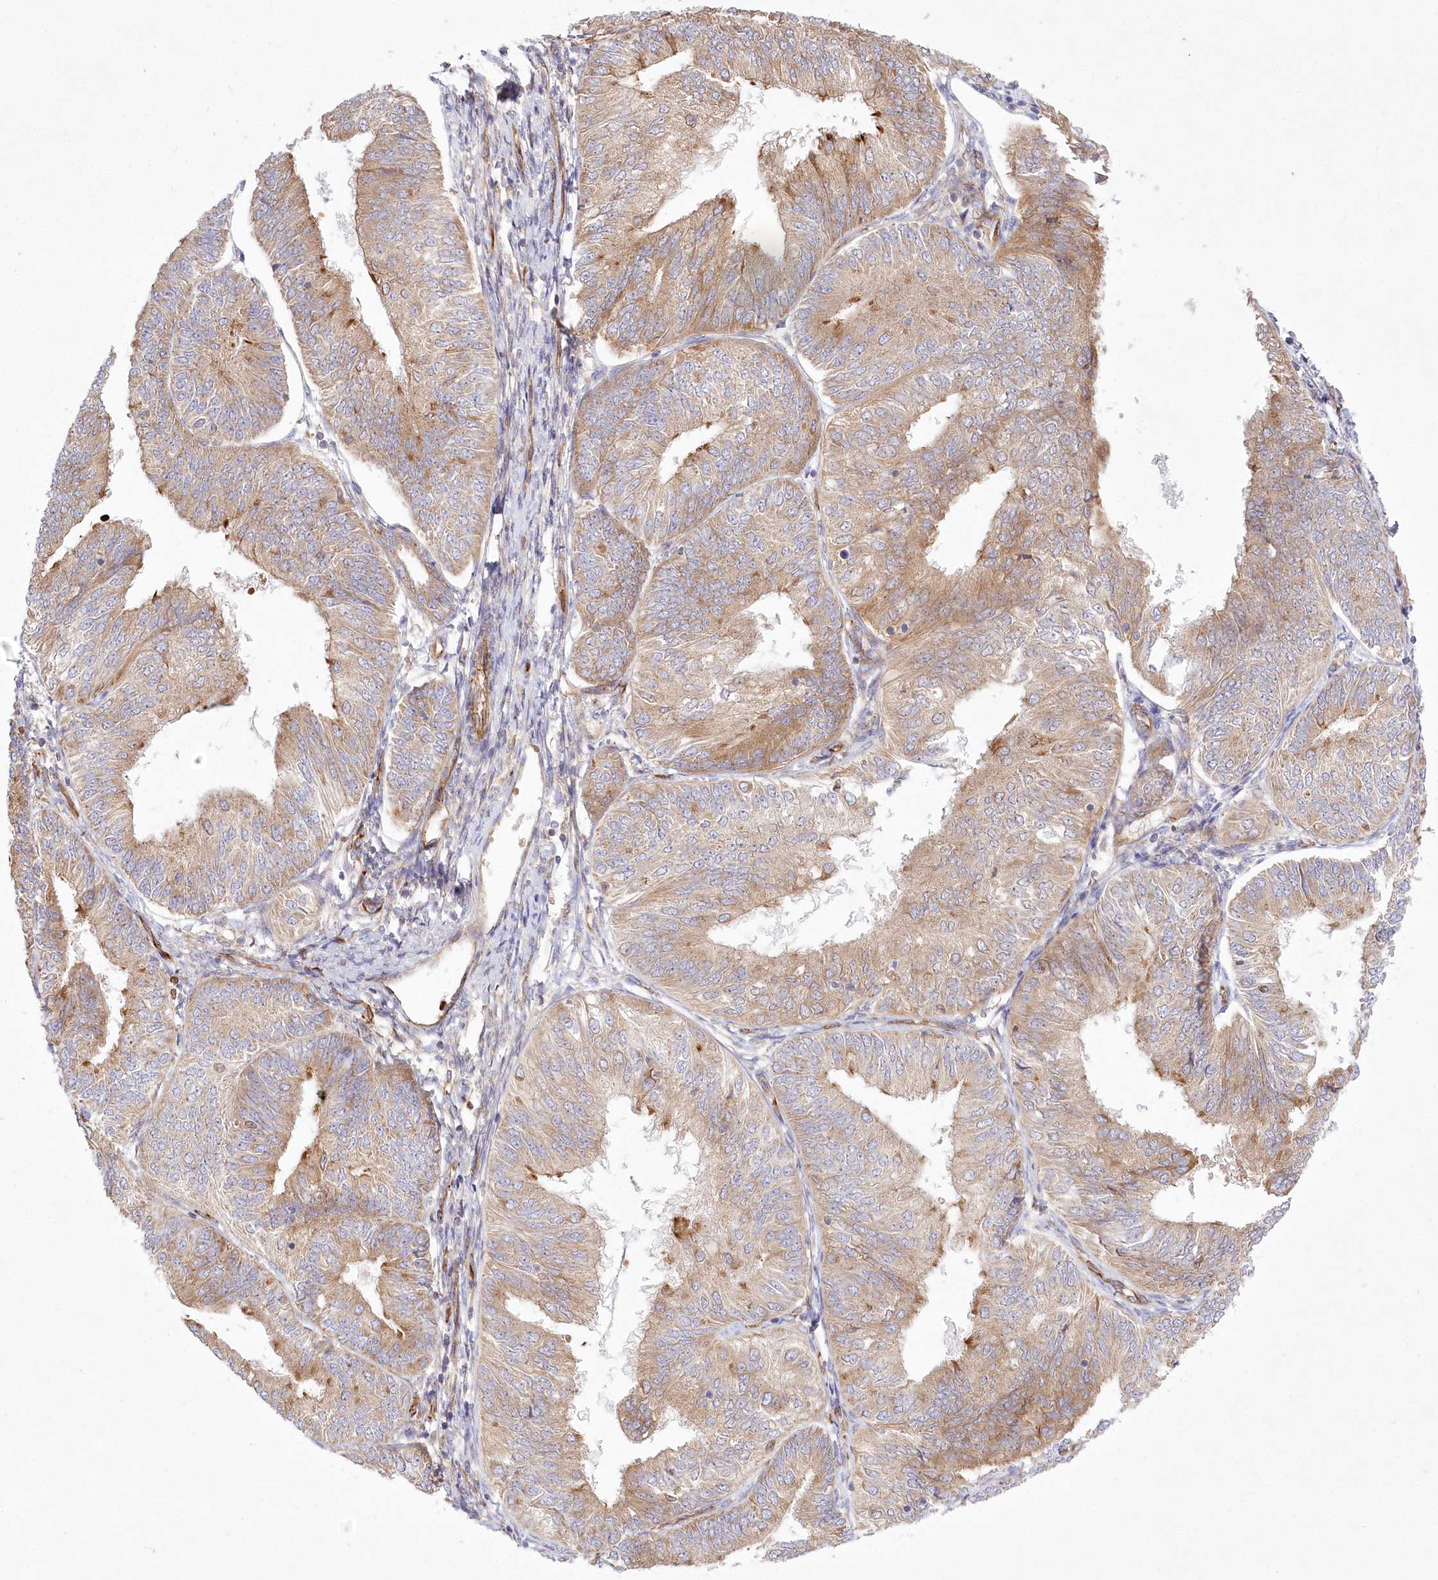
{"staining": {"intensity": "moderate", "quantity": "25%-75%", "location": "cytoplasmic/membranous"}, "tissue": "endometrial cancer", "cell_type": "Tumor cells", "image_type": "cancer", "snomed": [{"axis": "morphology", "description": "Adenocarcinoma, NOS"}, {"axis": "topography", "description": "Endometrium"}], "caption": "Moderate cytoplasmic/membranous expression is present in approximately 25%-75% of tumor cells in endometrial adenocarcinoma.", "gene": "COMMD3", "patient": {"sex": "female", "age": 58}}